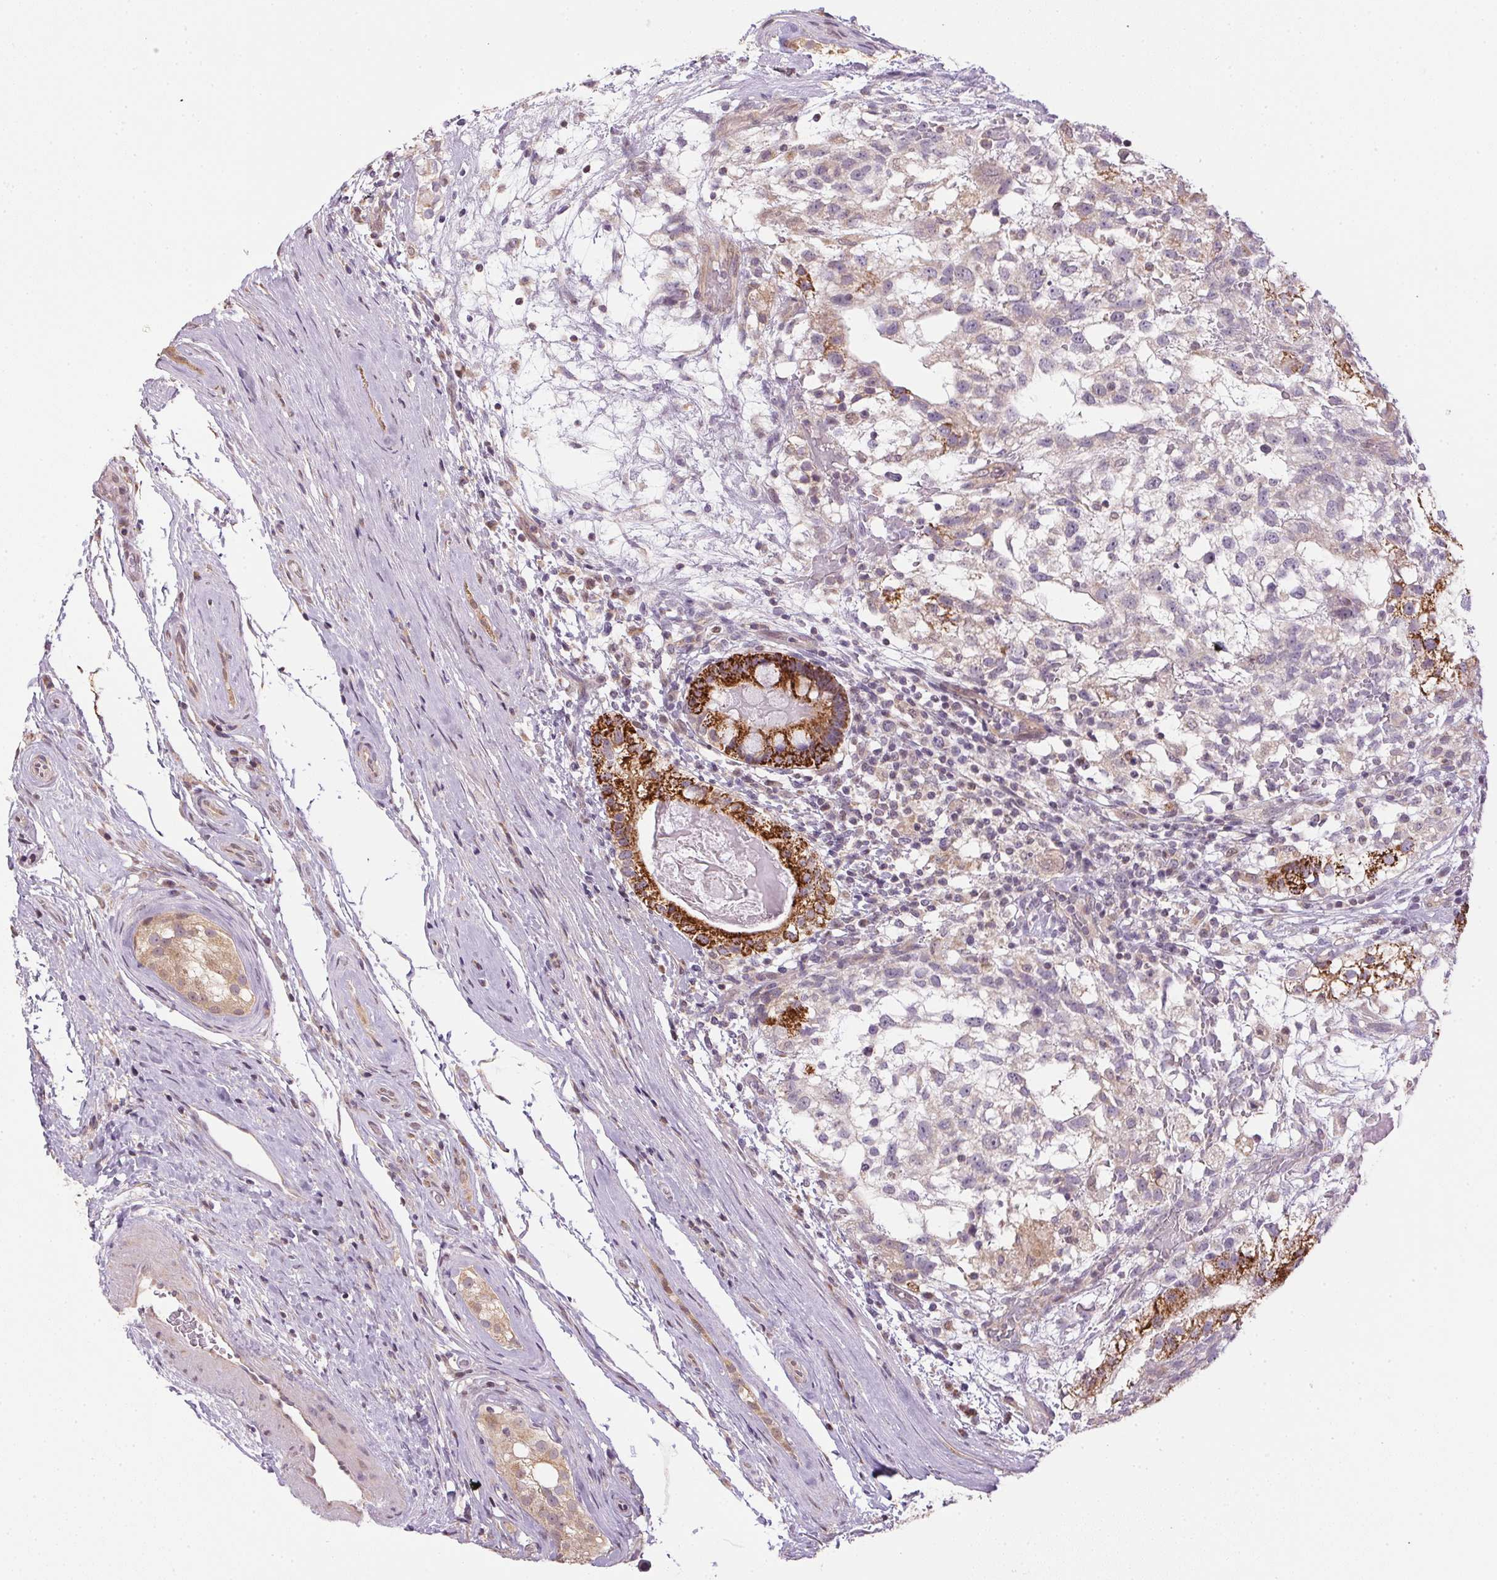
{"staining": {"intensity": "strong", "quantity": "25%-75%", "location": "cytoplasmic/membranous"}, "tissue": "testis cancer", "cell_type": "Tumor cells", "image_type": "cancer", "snomed": [{"axis": "morphology", "description": "Seminoma, NOS"}, {"axis": "morphology", "description": "Carcinoma, Embryonal, NOS"}, {"axis": "topography", "description": "Testis"}], "caption": "Immunohistochemistry (IHC) of human testis seminoma reveals high levels of strong cytoplasmic/membranous expression in about 25%-75% of tumor cells.", "gene": "SC5D", "patient": {"sex": "male", "age": 41}}